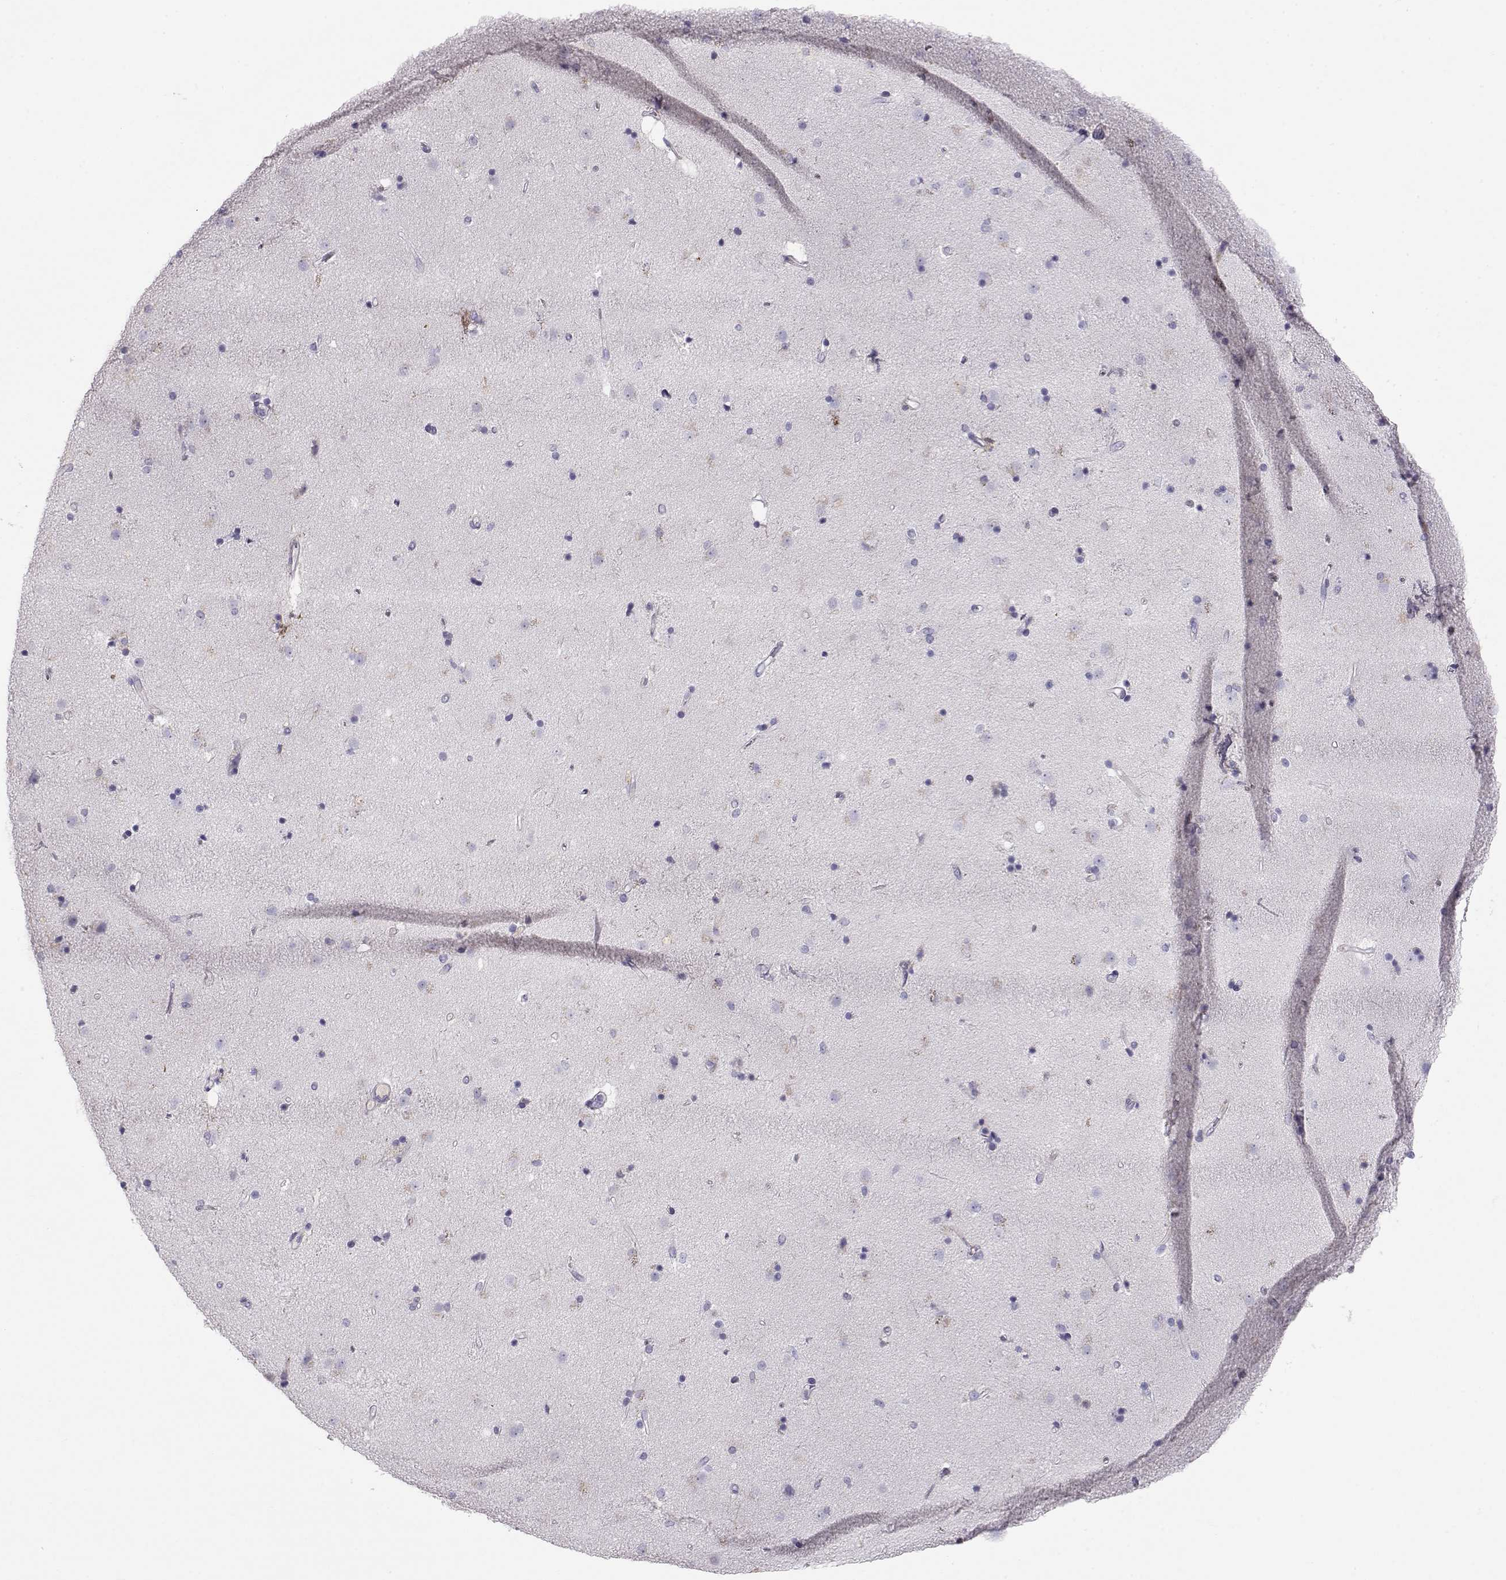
{"staining": {"intensity": "negative", "quantity": "none", "location": "none"}, "tissue": "caudate", "cell_type": "Glial cells", "image_type": "normal", "snomed": [{"axis": "morphology", "description": "Normal tissue, NOS"}, {"axis": "topography", "description": "Lateral ventricle wall"}], "caption": "Glial cells are negative for protein expression in benign human caudate. (DAB immunohistochemistry (IHC) with hematoxylin counter stain).", "gene": "GPR26", "patient": {"sex": "female", "age": 71}}